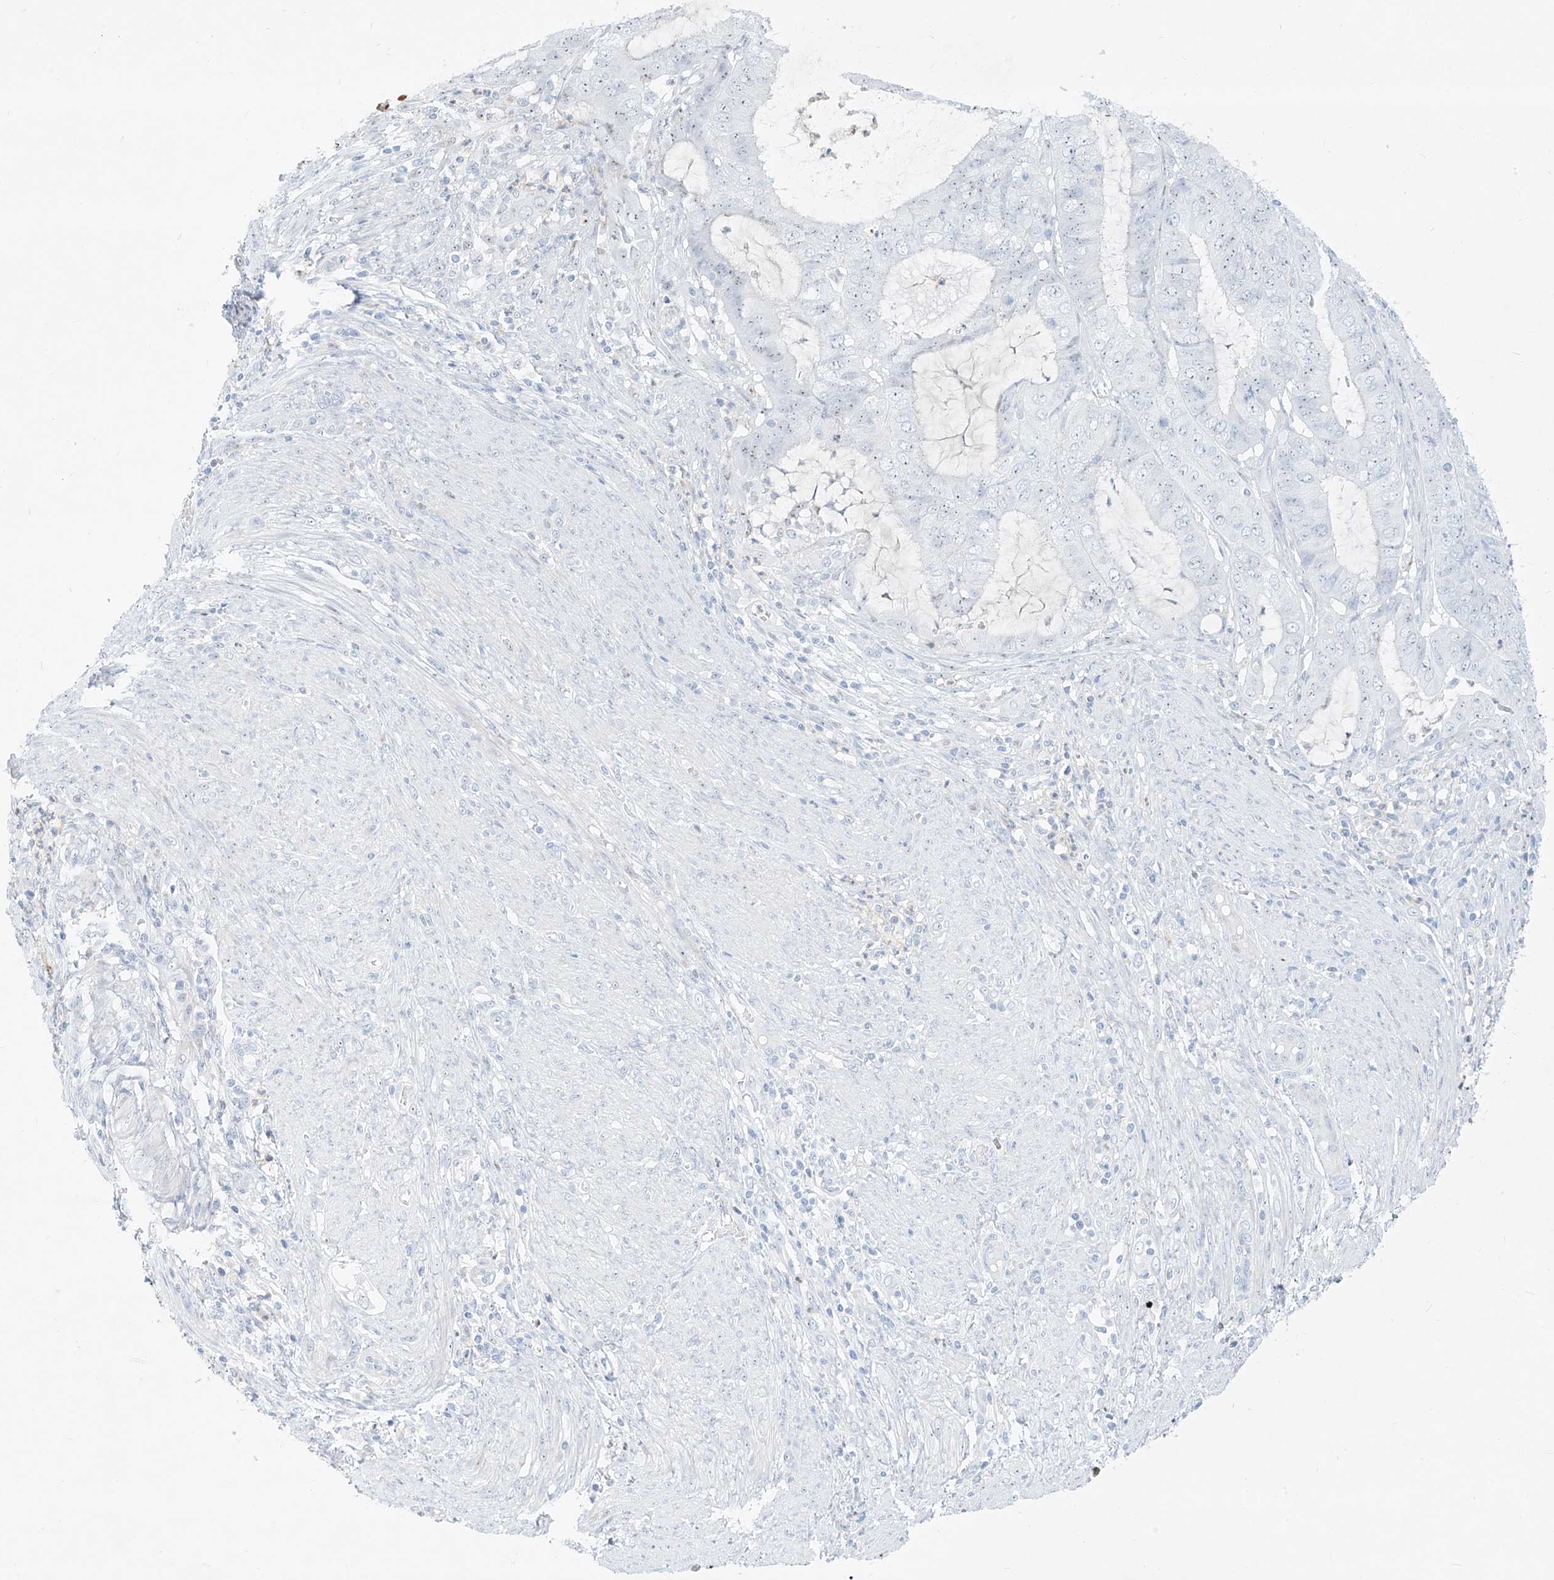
{"staining": {"intensity": "negative", "quantity": "none", "location": "none"}, "tissue": "endometrial cancer", "cell_type": "Tumor cells", "image_type": "cancer", "snomed": [{"axis": "morphology", "description": "Adenocarcinoma, NOS"}, {"axis": "topography", "description": "Endometrium"}], "caption": "DAB (3,3'-diaminobenzidine) immunohistochemical staining of endometrial cancer shows no significant positivity in tumor cells.", "gene": "SNU13", "patient": {"sex": "female", "age": 51}}